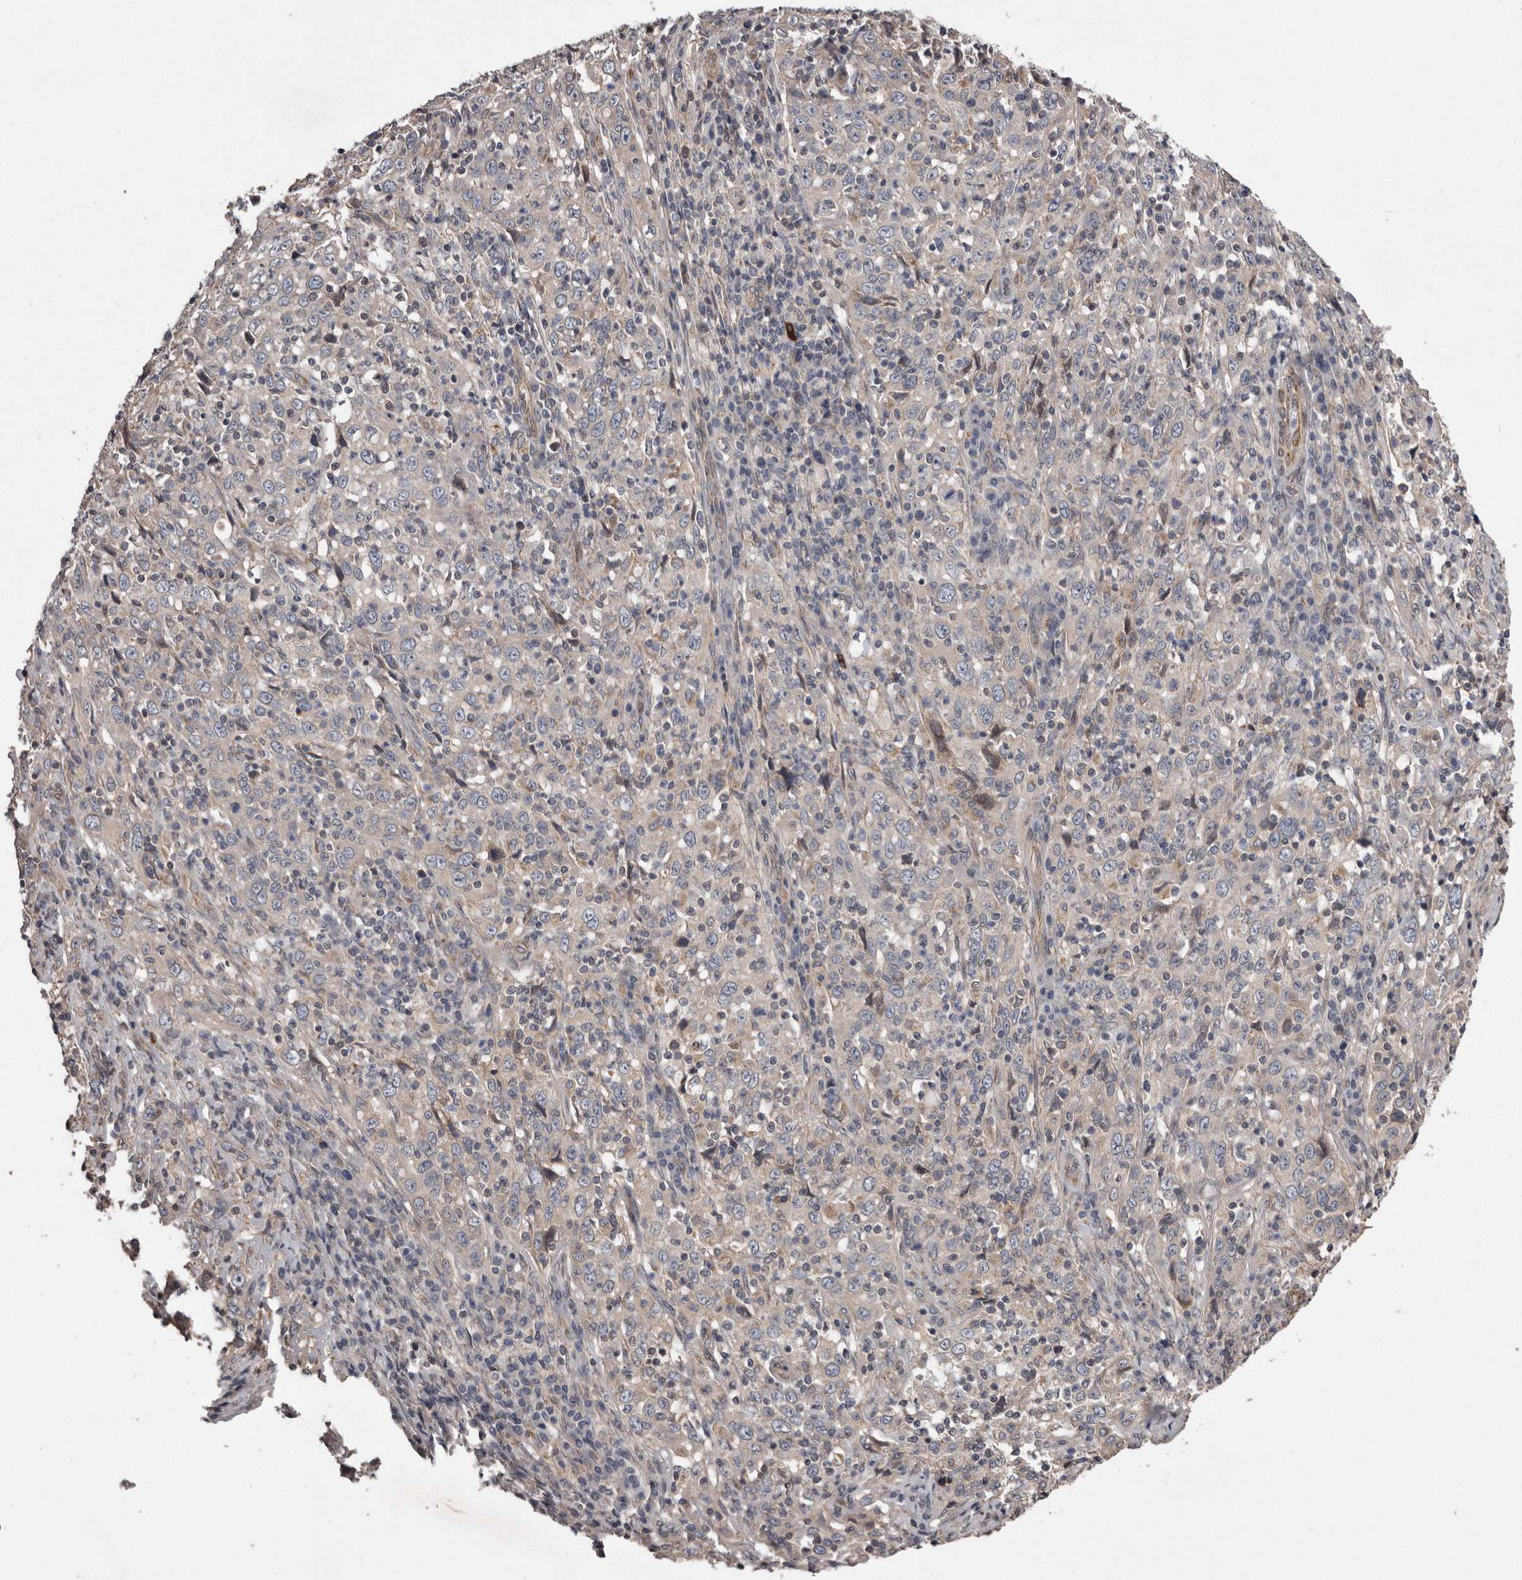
{"staining": {"intensity": "negative", "quantity": "none", "location": "none"}, "tissue": "cervical cancer", "cell_type": "Tumor cells", "image_type": "cancer", "snomed": [{"axis": "morphology", "description": "Squamous cell carcinoma, NOS"}, {"axis": "topography", "description": "Cervix"}], "caption": "Immunohistochemistry of human squamous cell carcinoma (cervical) demonstrates no positivity in tumor cells.", "gene": "ARMCX1", "patient": {"sex": "female", "age": 46}}